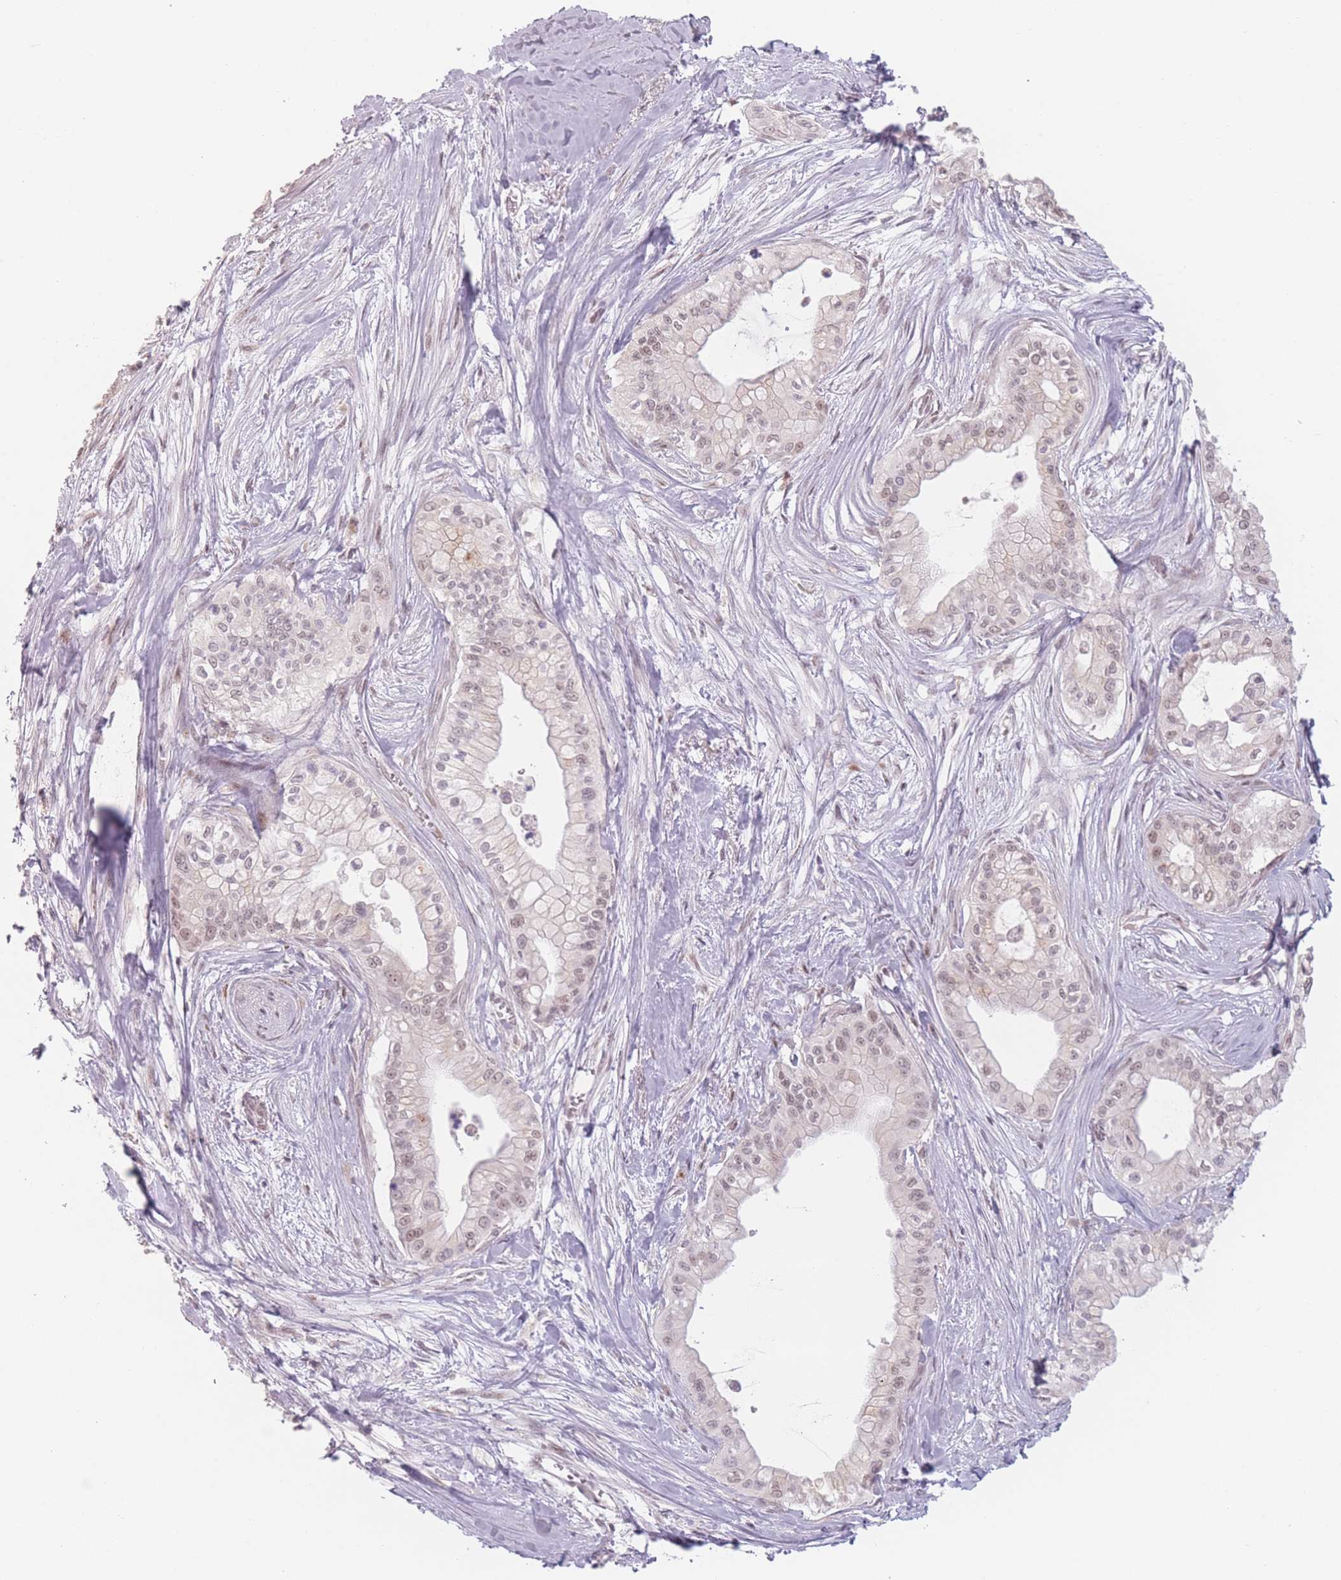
{"staining": {"intensity": "weak", "quantity": "<25%", "location": "nuclear"}, "tissue": "pancreatic cancer", "cell_type": "Tumor cells", "image_type": "cancer", "snomed": [{"axis": "morphology", "description": "Adenocarcinoma, NOS"}, {"axis": "topography", "description": "Pancreas"}], "caption": "A high-resolution photomicrograph shows immunohistochemistry (IHC) staining of pancreatic cancer, which demonstrates no significant expression in tumor cells. (DAB (3,3'-diaminobenzidine) immunohistochemistry (IHC) visualized using brightfield microscopy, high magnification).", "gene": "OR10C1", "patient": {"sex": "male", "age": 78}}